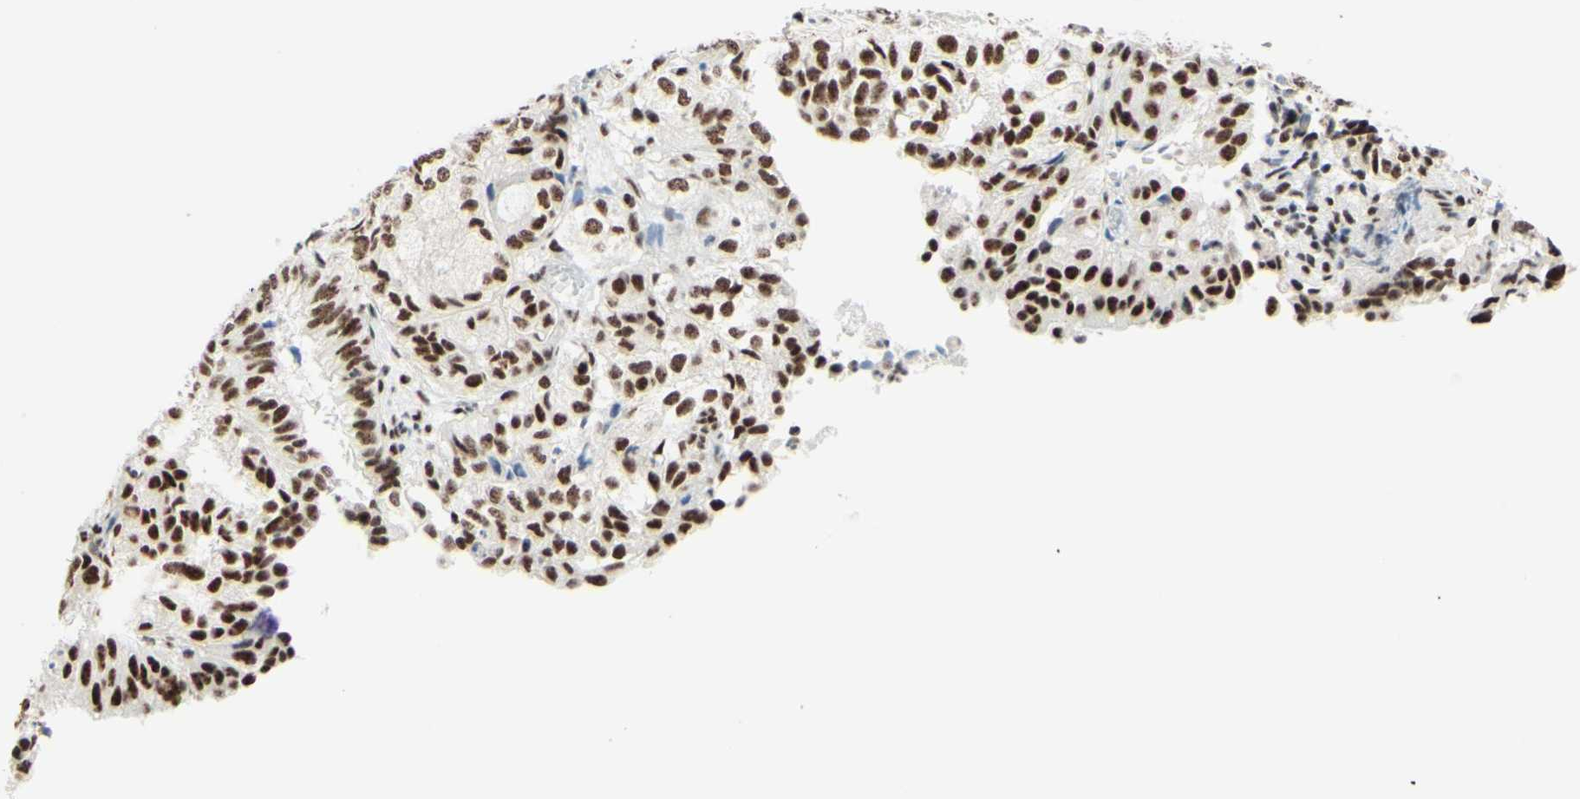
{"staining": {"intensity": "moderate", "quantity": ">75%", "location": "nuclear"}, "tissue": "endometrial cancer", "cell_type": "Tumor cells", "image_type": "cancer", "snomed": [{"axis": "morphology", "description": "Adenocarcinoma, NOS"}, {"axis": "topography", "description": "Uterus"}], "caption": "A brown stain highlights moderate nuclear expression of a protein in human endometrial cancer (adenocarcinoma) tumor cells. (brown staining indicates protein expression, while blue staining denotes nuclei).", "gene": "WTAP", "patient": {"sex": "female", "age": 60}}